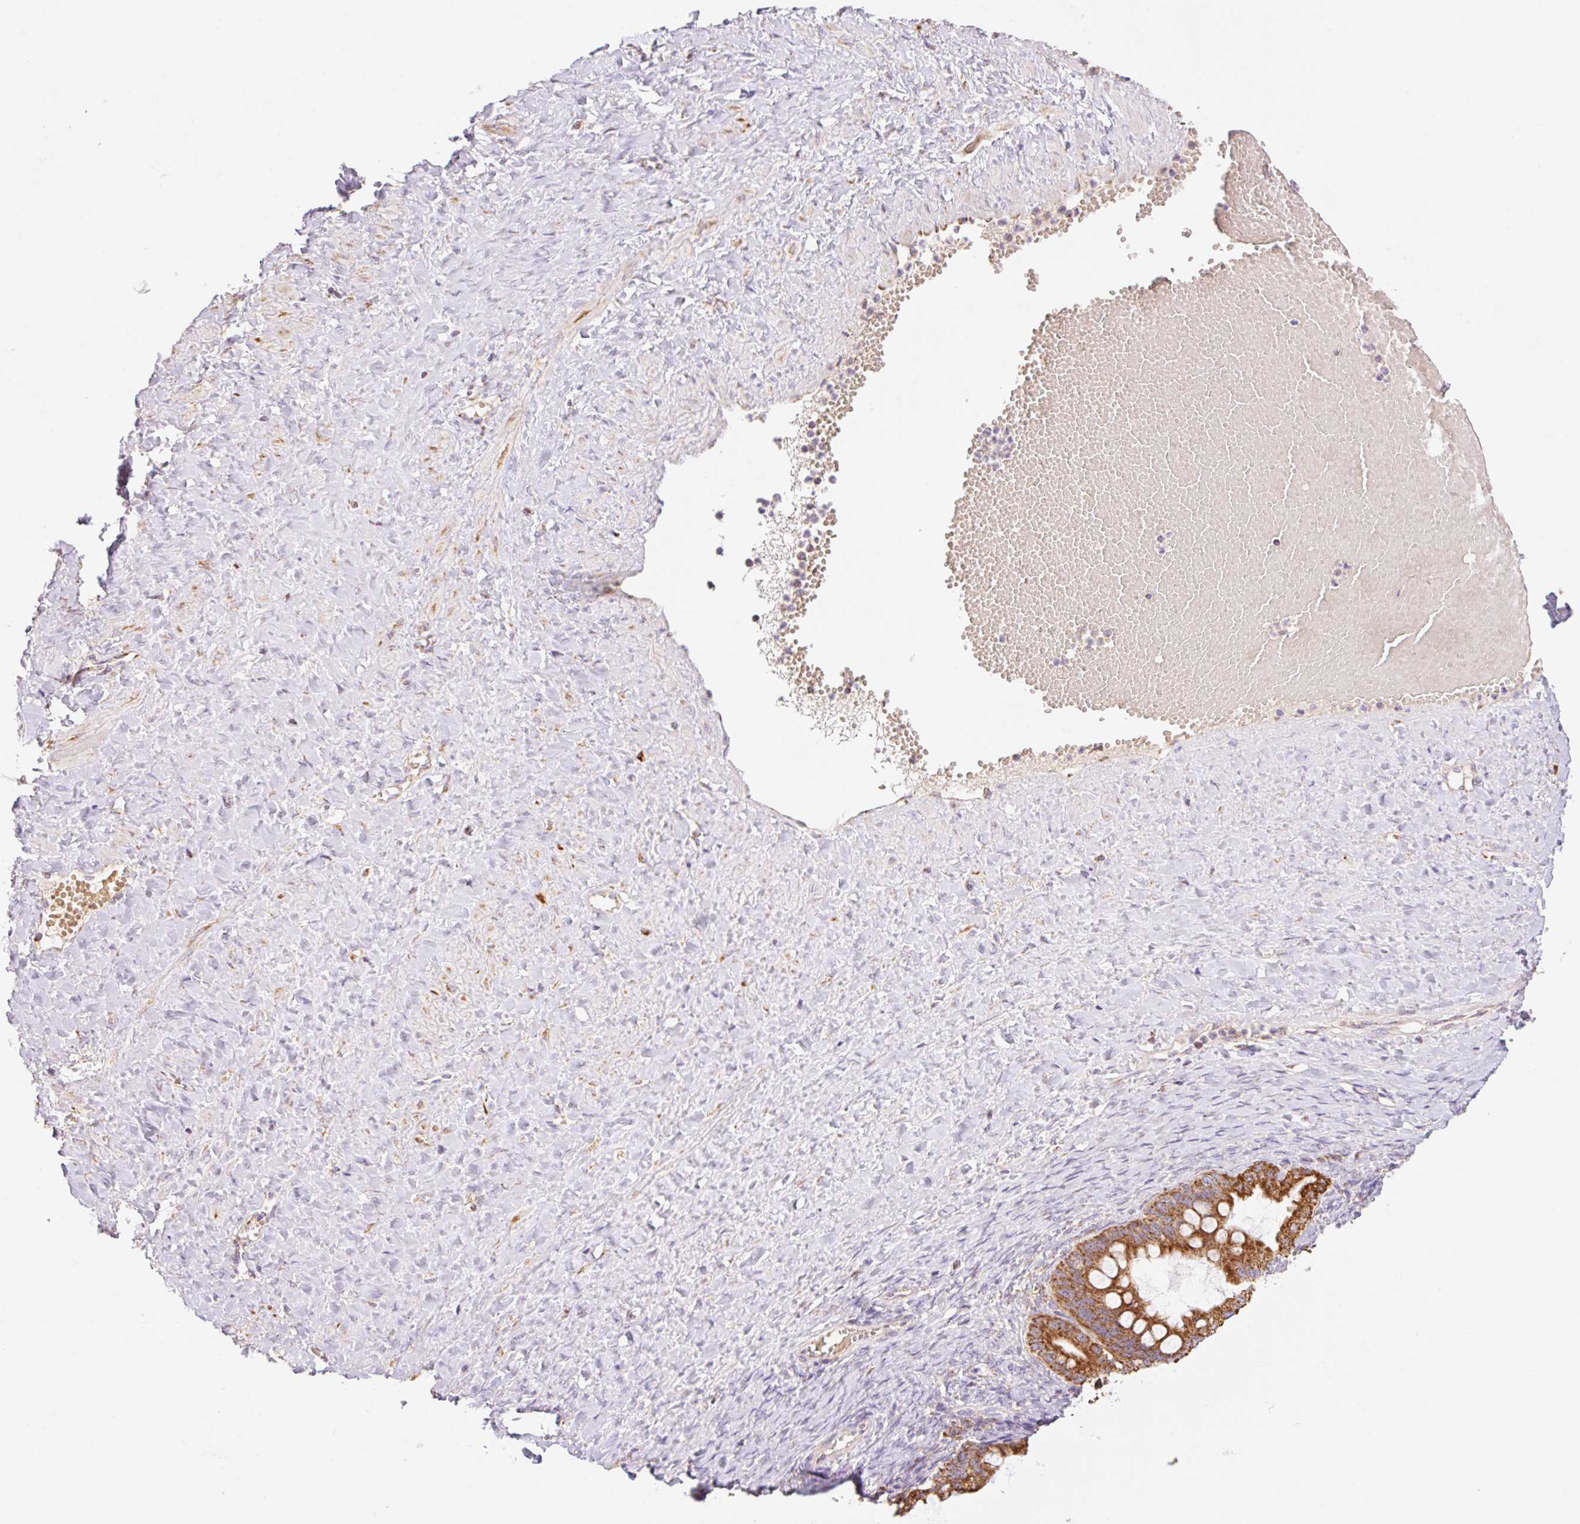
{"staining": {"intensity": "strong", "quantity": ">75%", "location": "cytoplasmic/membranous"}, "tissue": "ovarian cancer", "cell_type": "Tumor cells", "image_type": "cancer", "snomed": [{"axis": "morphology", "description": "Cystadenocarcinoma, mucinous, NOS"}, {"axis": "topography", "description": "Ovary"}], "caption": "Protein analysis of ovarian mucinous cystadenocarcinoma tissue shows strong cytoplasmic/membranous expression in about >75% of tumor cells.", "gene": "GOSR2", "patient": {"sex": "female", "age": 73}}